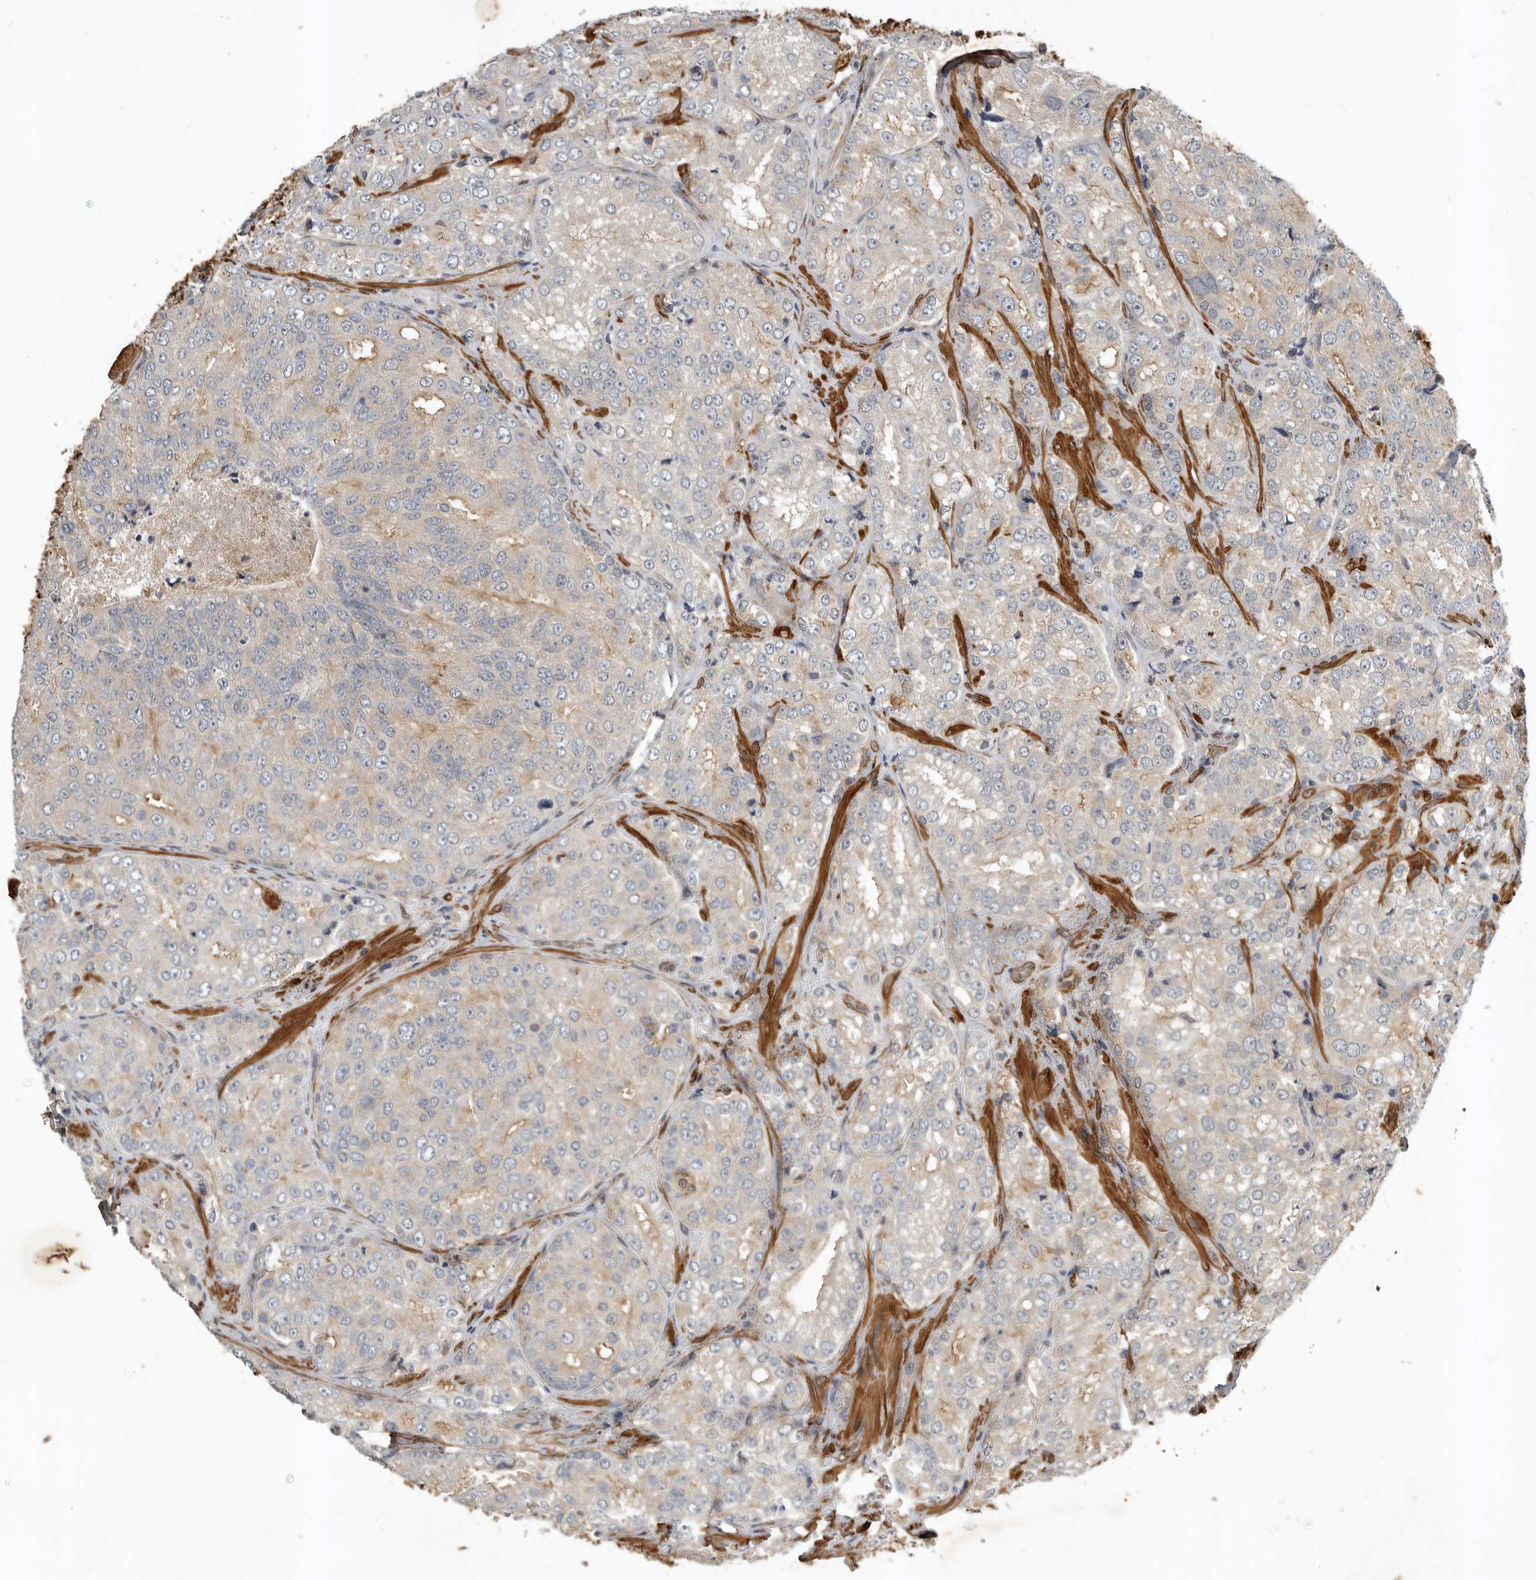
{"staining": {"intensity": "weak", "quantity": "<25%", "location": "cytoplasmic/membranous"}, "tissue": "prostate cancer", "cell_type": "Tumor cells", "image_type": "cancer", "snomed": [{"axis": "morphology", "description": "Adenocarcinoma, High grade"}, {"axis": "topography", "description": "Prostate"}], "caption": "Human high-grade adenocarcinoma (prostate) stained for a protein using immunohistochemistry reveals no positivity in tumor cells.", "gene": "RNF157", "patient": {"sex": "male", "age": 58}}